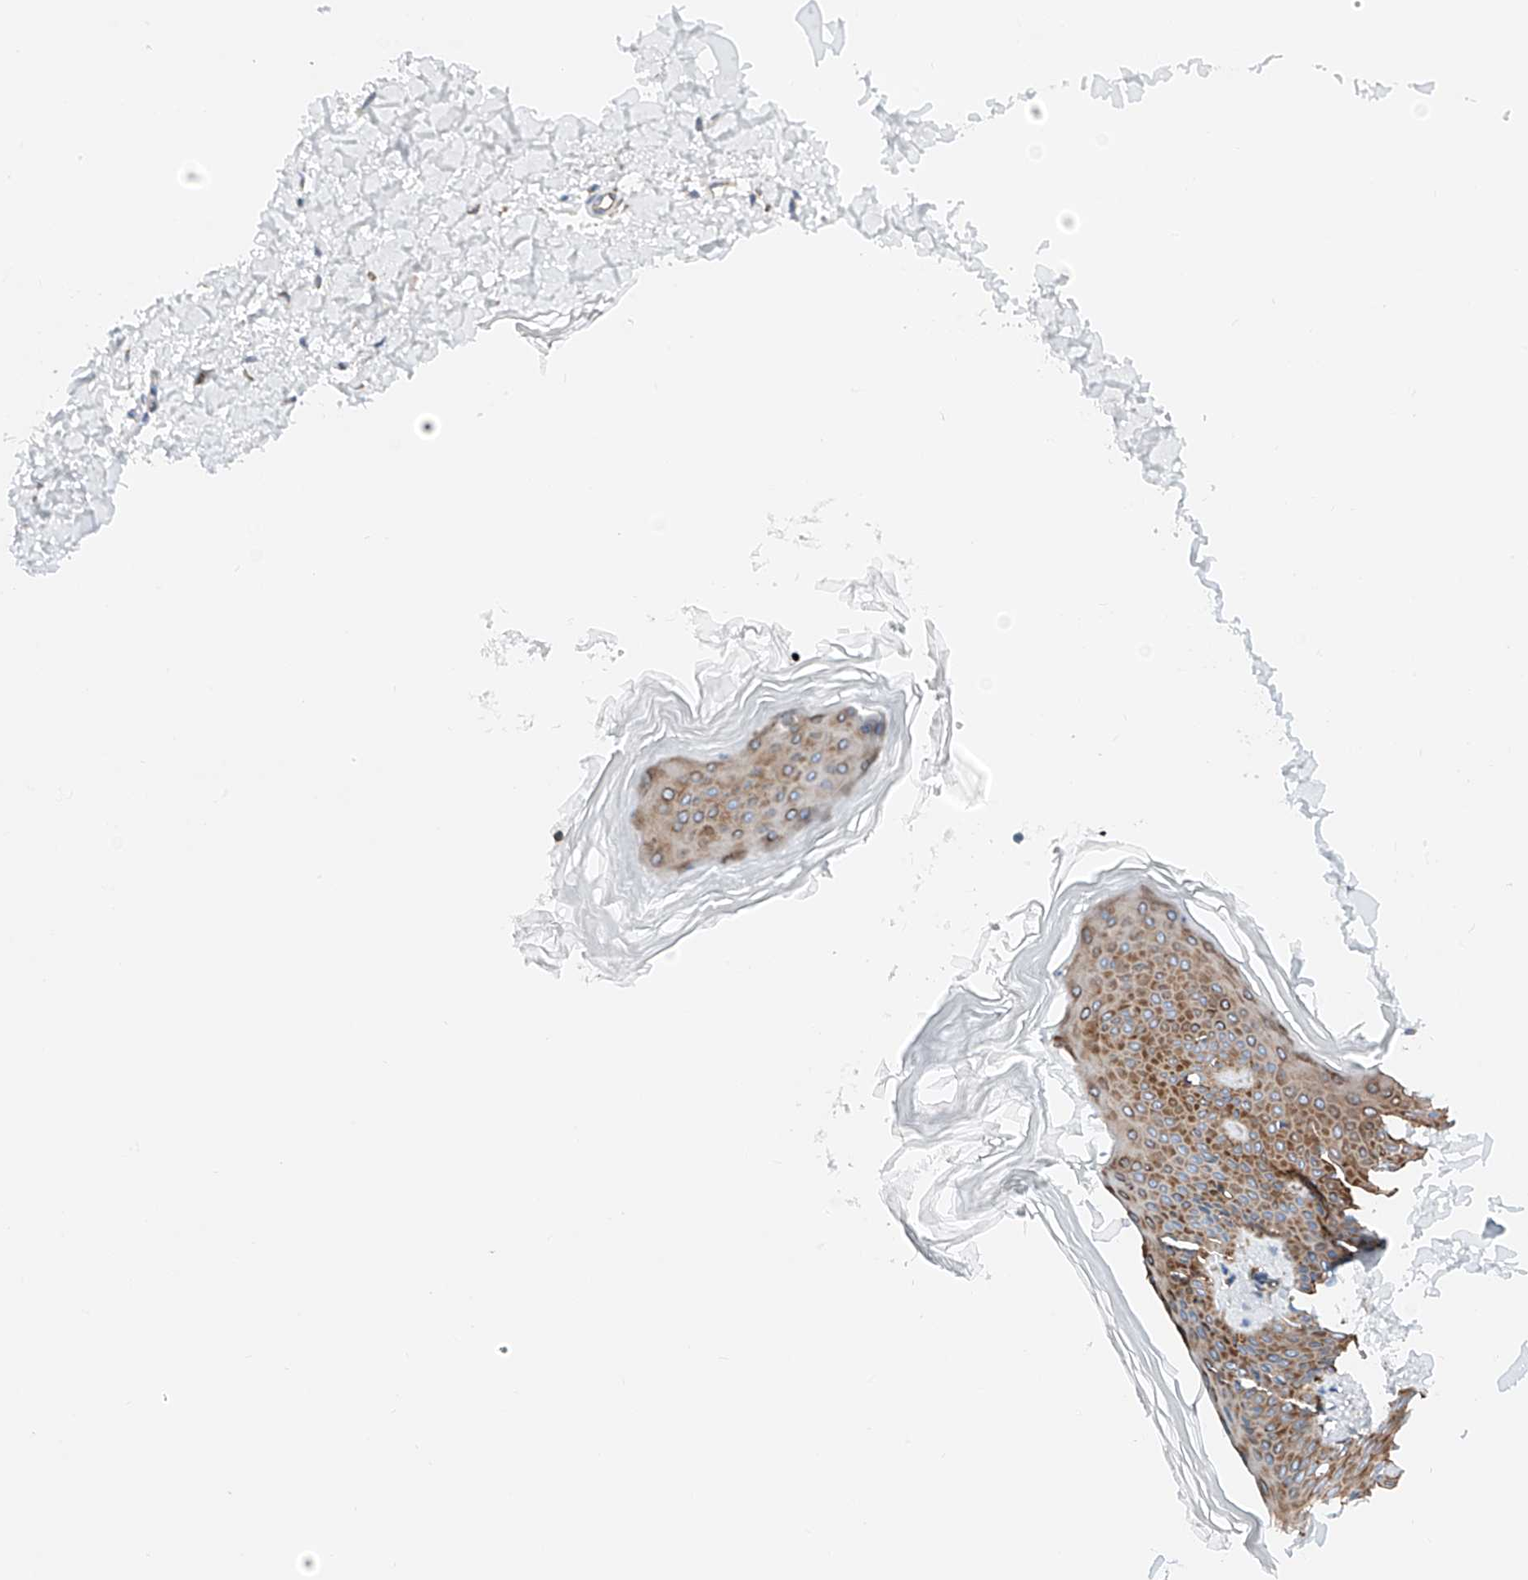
{"staining": {"intensity": "moderate", "quantity": ">75%", "location": "cytoplasmic/membranous"}, "tissue": "skin", "cell_type": "Fibroblasts", "image_type": "normal", "snomed": [{"axis": "morphology", "description": "Normal tissue, NOS"}, {"axis": "topography", "description": "Skin"}], "caption": "The histopathology image exhibits staining of normal skin, revealing moderate cytoplasmic/membranous protein positivity (brown color) within fibroblasts.", "gene": "CRELD1", "patient": {"sex": "female", "age": 27}}